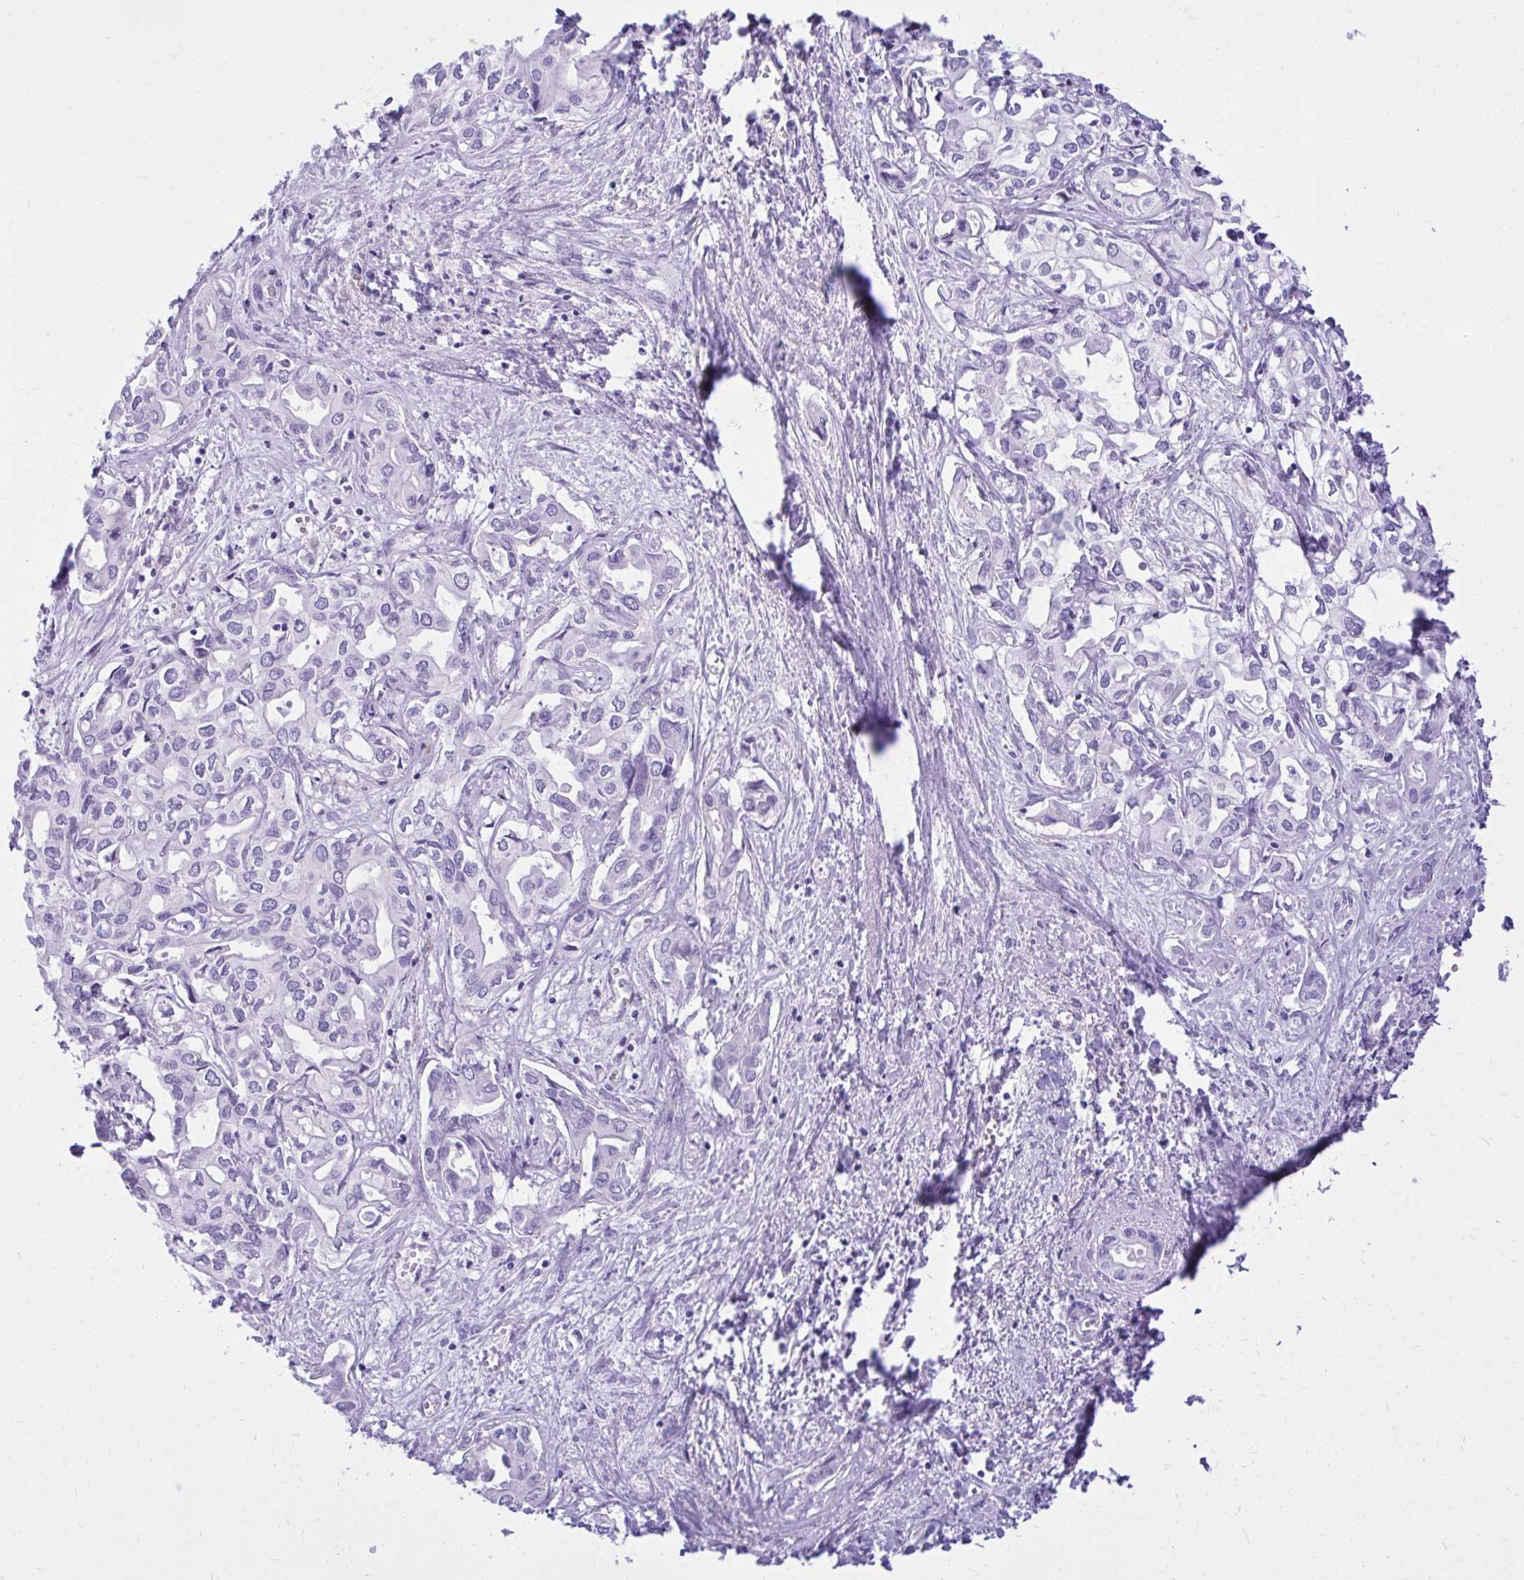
{"staining": {"intensity": "negative", "quantity": "none", "location": "none"}, "tissue": "liver cancer", "cell_type": "Tumor cells", "image_type": "cancer", "snomed": [{"axis": "morphology", "description": "Cholangiocarcinoma"}, {"axis": "topography", "description": "Liver"}], "caption": "Tumor cells are negative for brown protein staining in liver cancer.", "gene": "PELI3", "patient": {"sex": "female", "age": 64}}